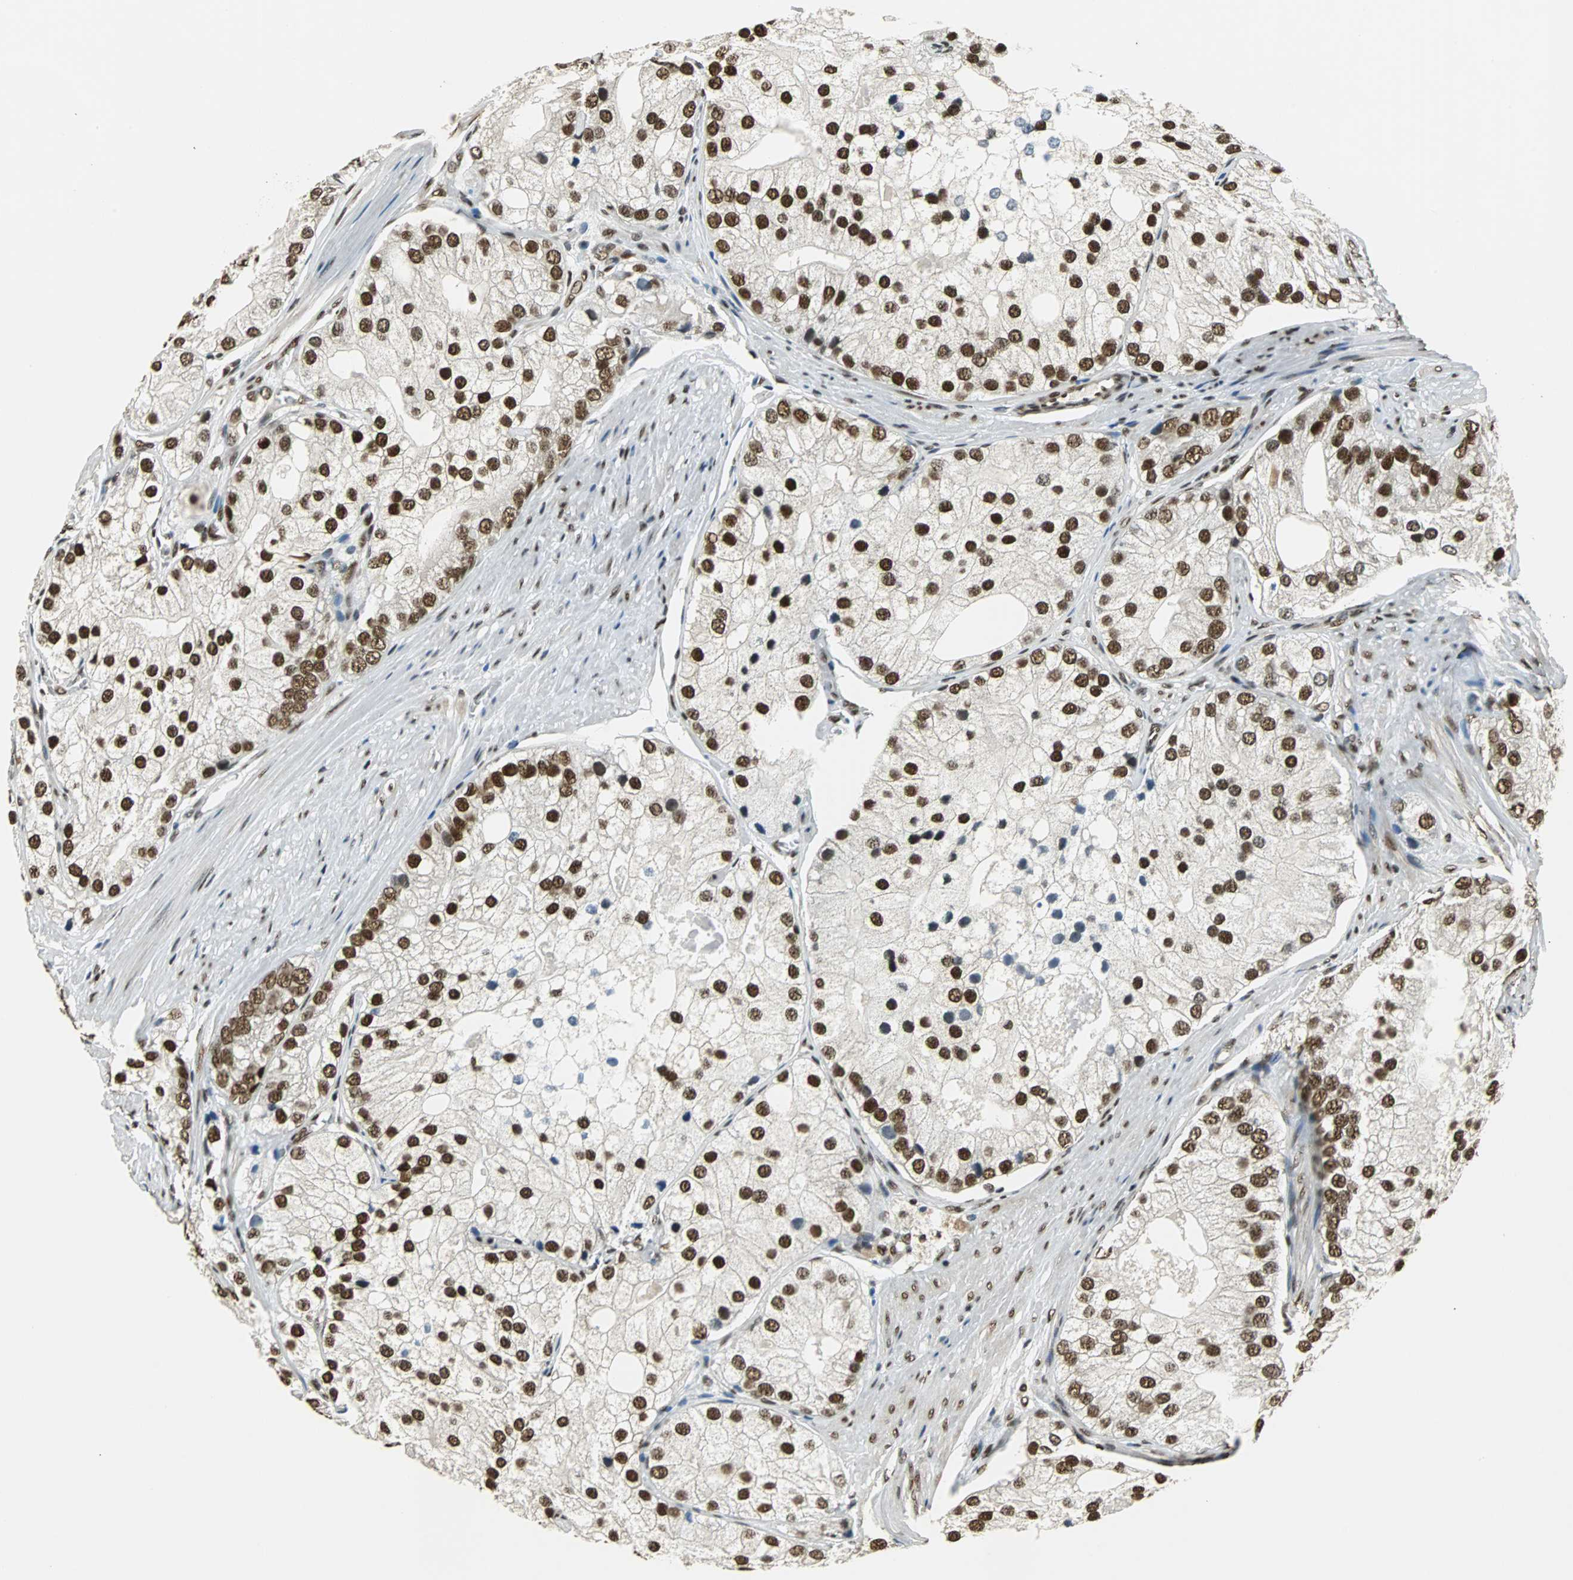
{"staining": {"intensity": "strong", "quantity": ">75%", "location": "nuclear"}, "tissue": "prostate cancer", "cell_type": "Tumor cells", "image_type": "cancer", "snomed": [{"axis": "morphology", "description": "Adenocarcinoma, Low grade"}, {"axis": "topography", "description": "Prostate"}], "caption": "Immunohistochemical staining of adenocarcinoma (low-grade) (prostate) displays high levels of strong nuclear protein expression in approximately >75% of tumor cells.", "gene": "RBM14", "patient": {"sex": "male", "age": 69}}